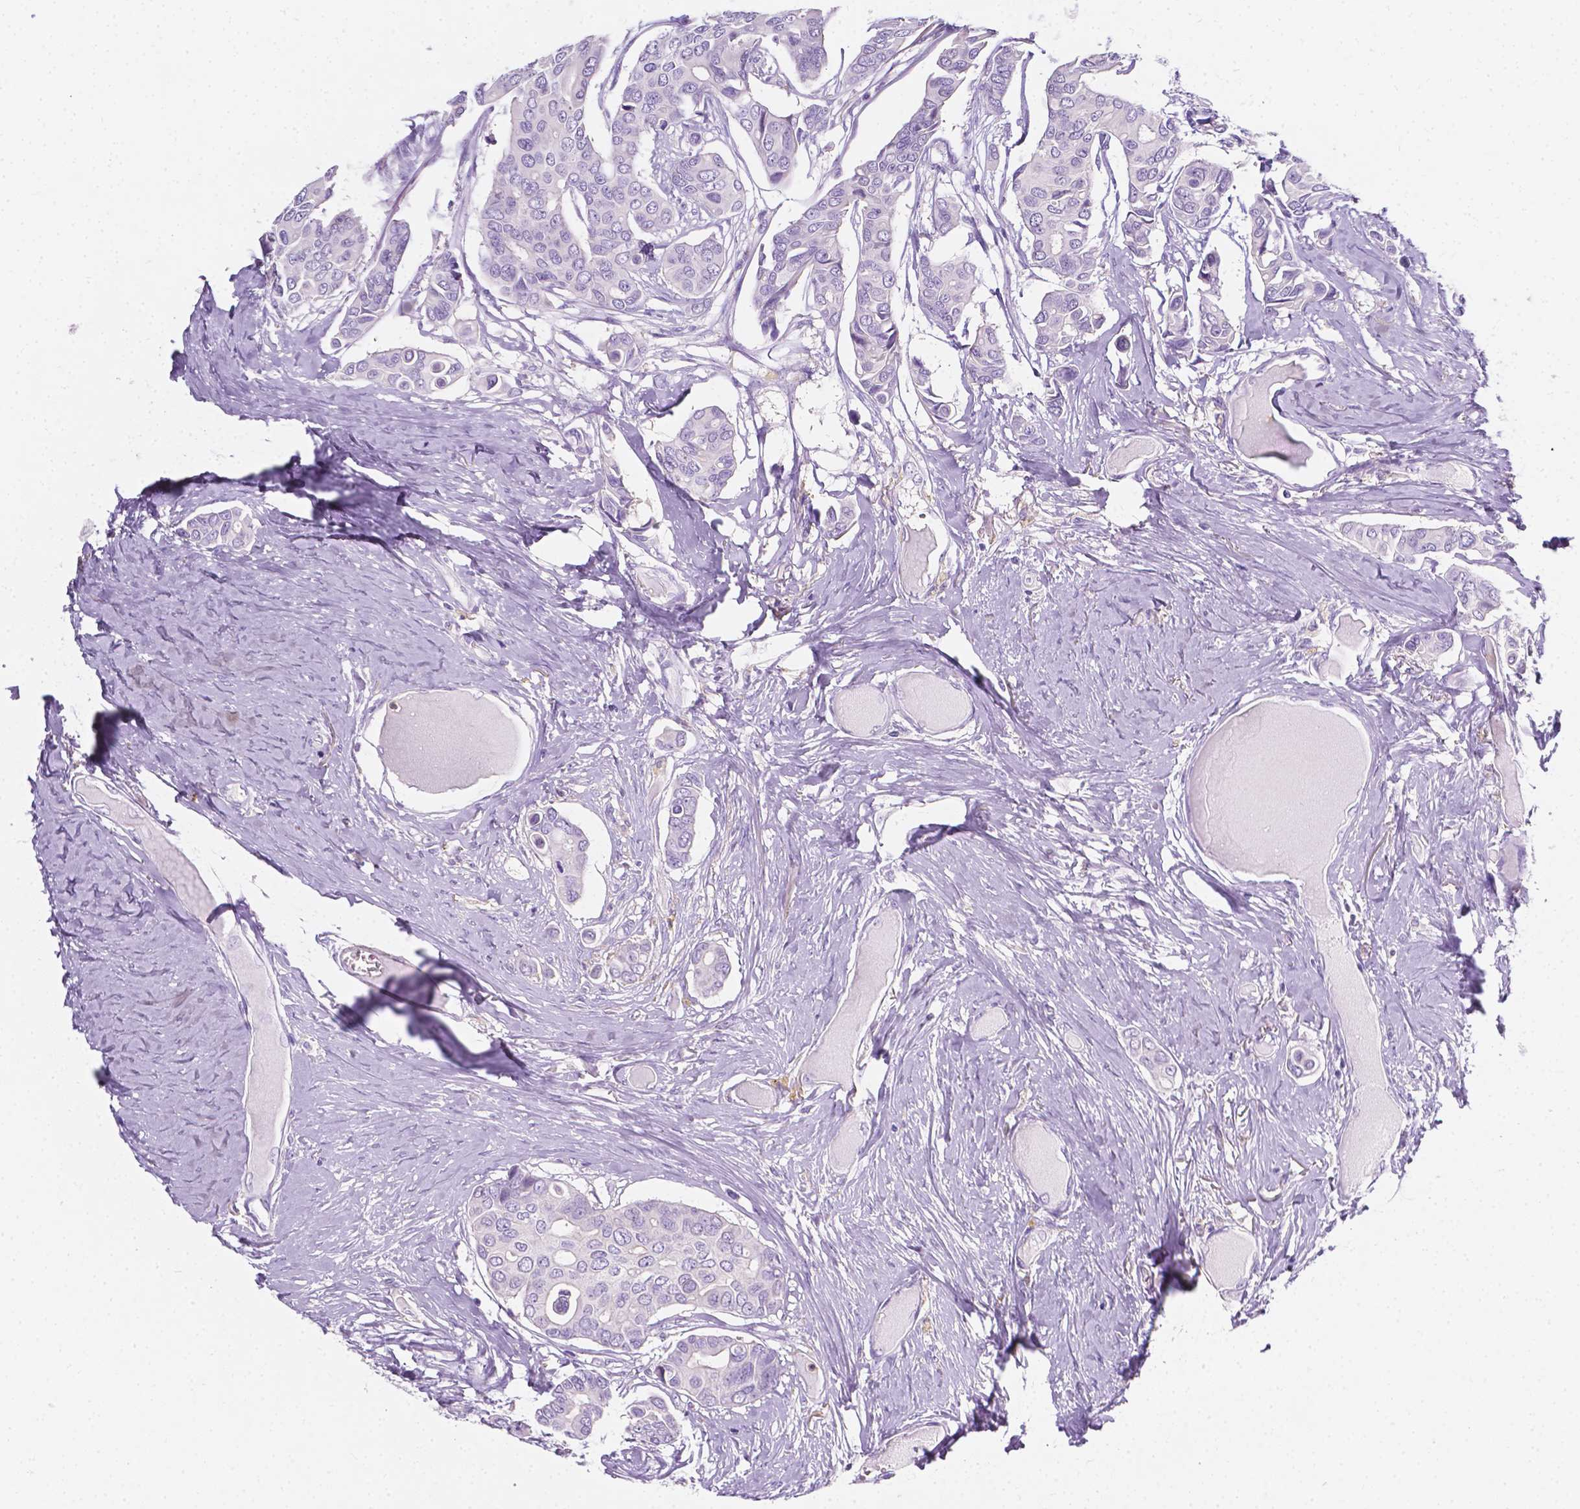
{"staining": {"intensity": "negative", "quantity": "none", "location": "none"}, "tissue": "breast cancer", "cell_type": "Tumor cells", "image_type": "cancer", "snomed": [{"axis": "morphology", "description": "Duct carcinoma"}, {"axis": "topography", "description": "Breast"}], "caption": "Immunohistochemistry (IHC) of human invasive ductal carcinoma (breast) reveals no expression in tumor cells.", "gene": "GNAO1", "patient": {"sex": "female", "age": 54}}